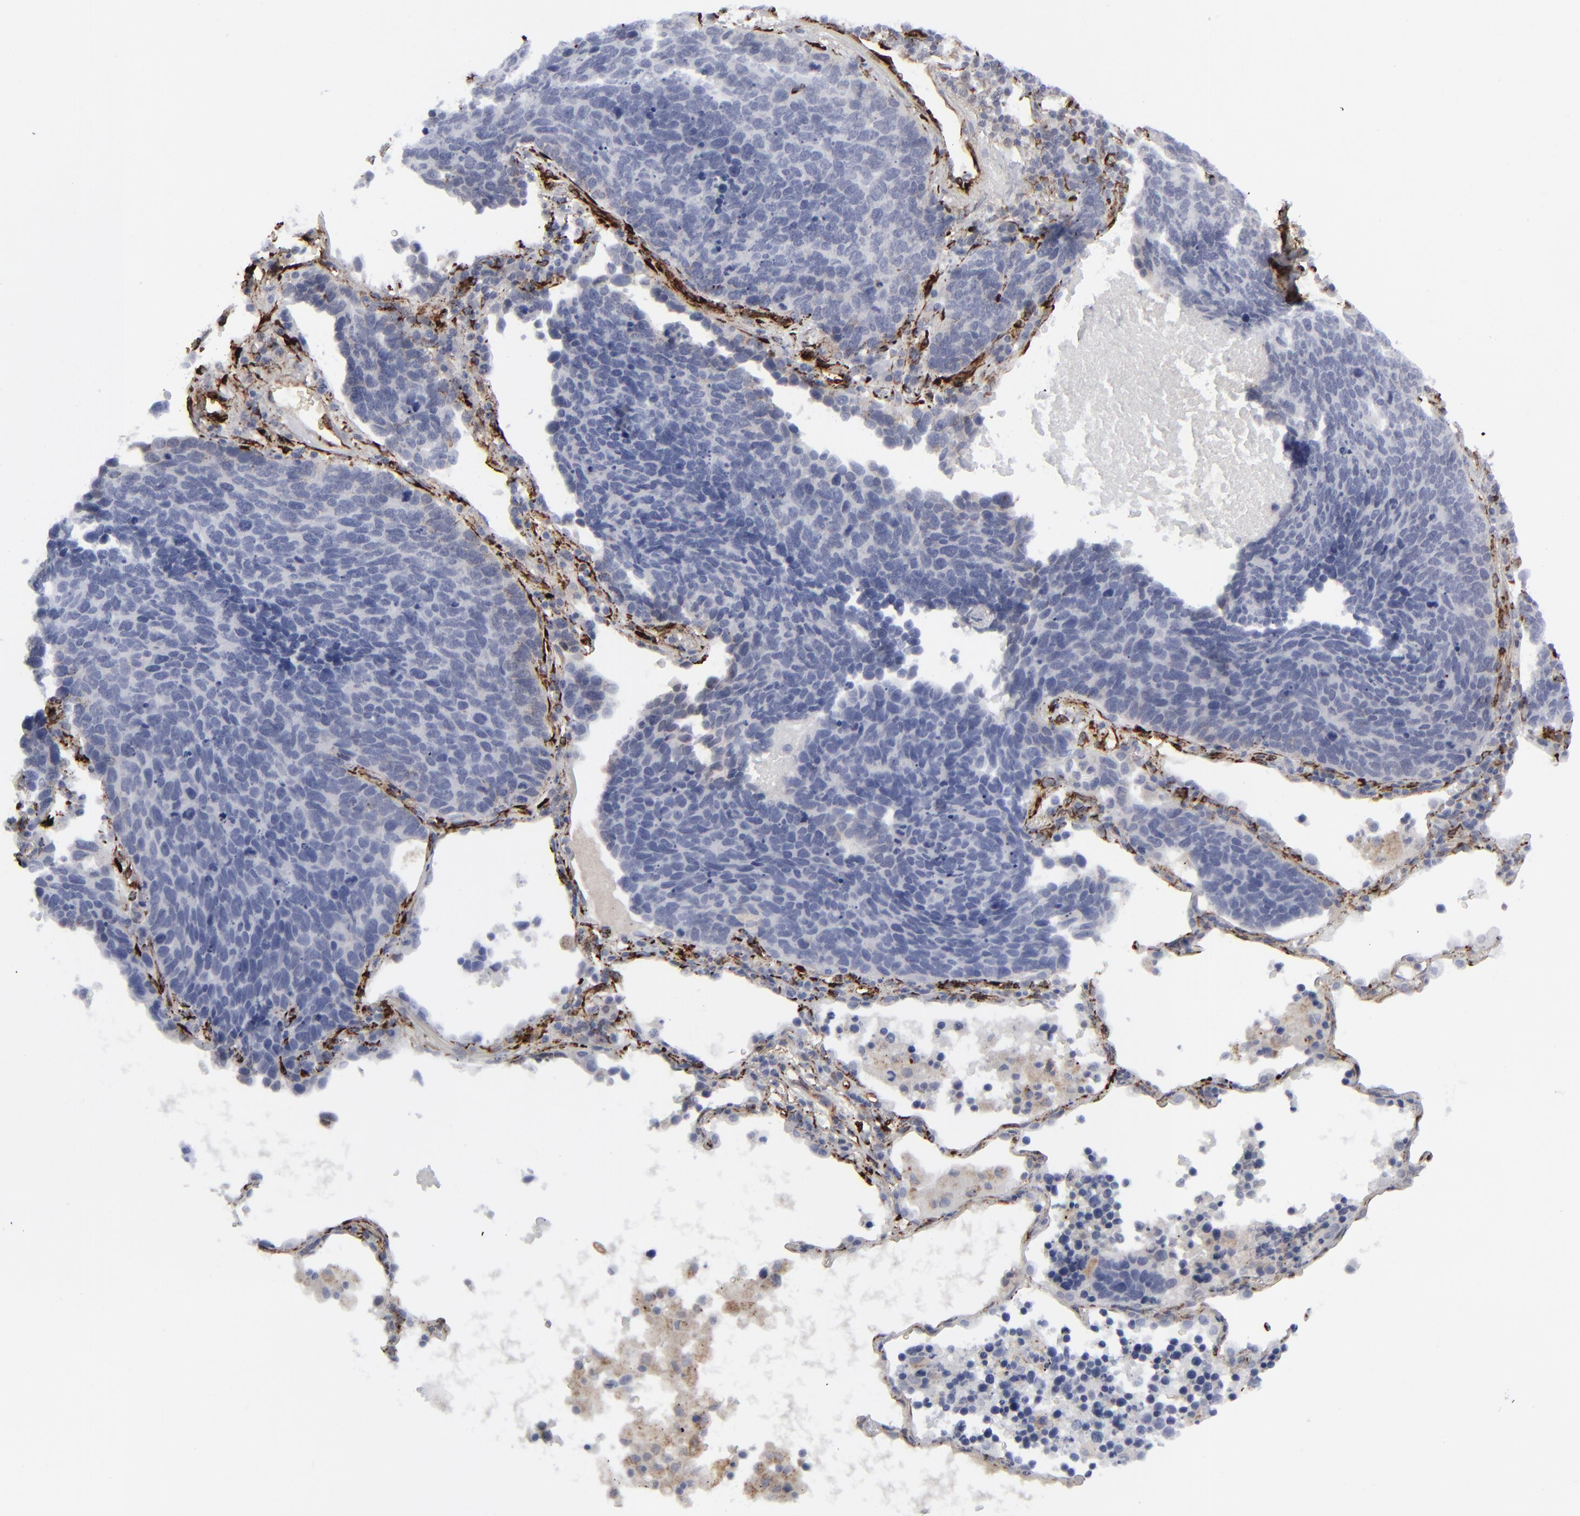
{"staining": {"intensity": "negative", "quantity": "none", "location": "none"}, "tissue": "lung cancer", "cell_type": "Tumor cells", "image_type": "cancer", "snomed": [{"axis": "morphology", "description": "Neoplasm, malignant, NOS"}, {"axis": "topography", "description": "Lung"}], "caption": "Human lung cancer (neoplasm (malignant)) stained for a protein using immunohistochemistry (IHC) reveals no staining in tumor cells.", "gene": "SPARC", "patient": {"sex": "female", "age": 75}}